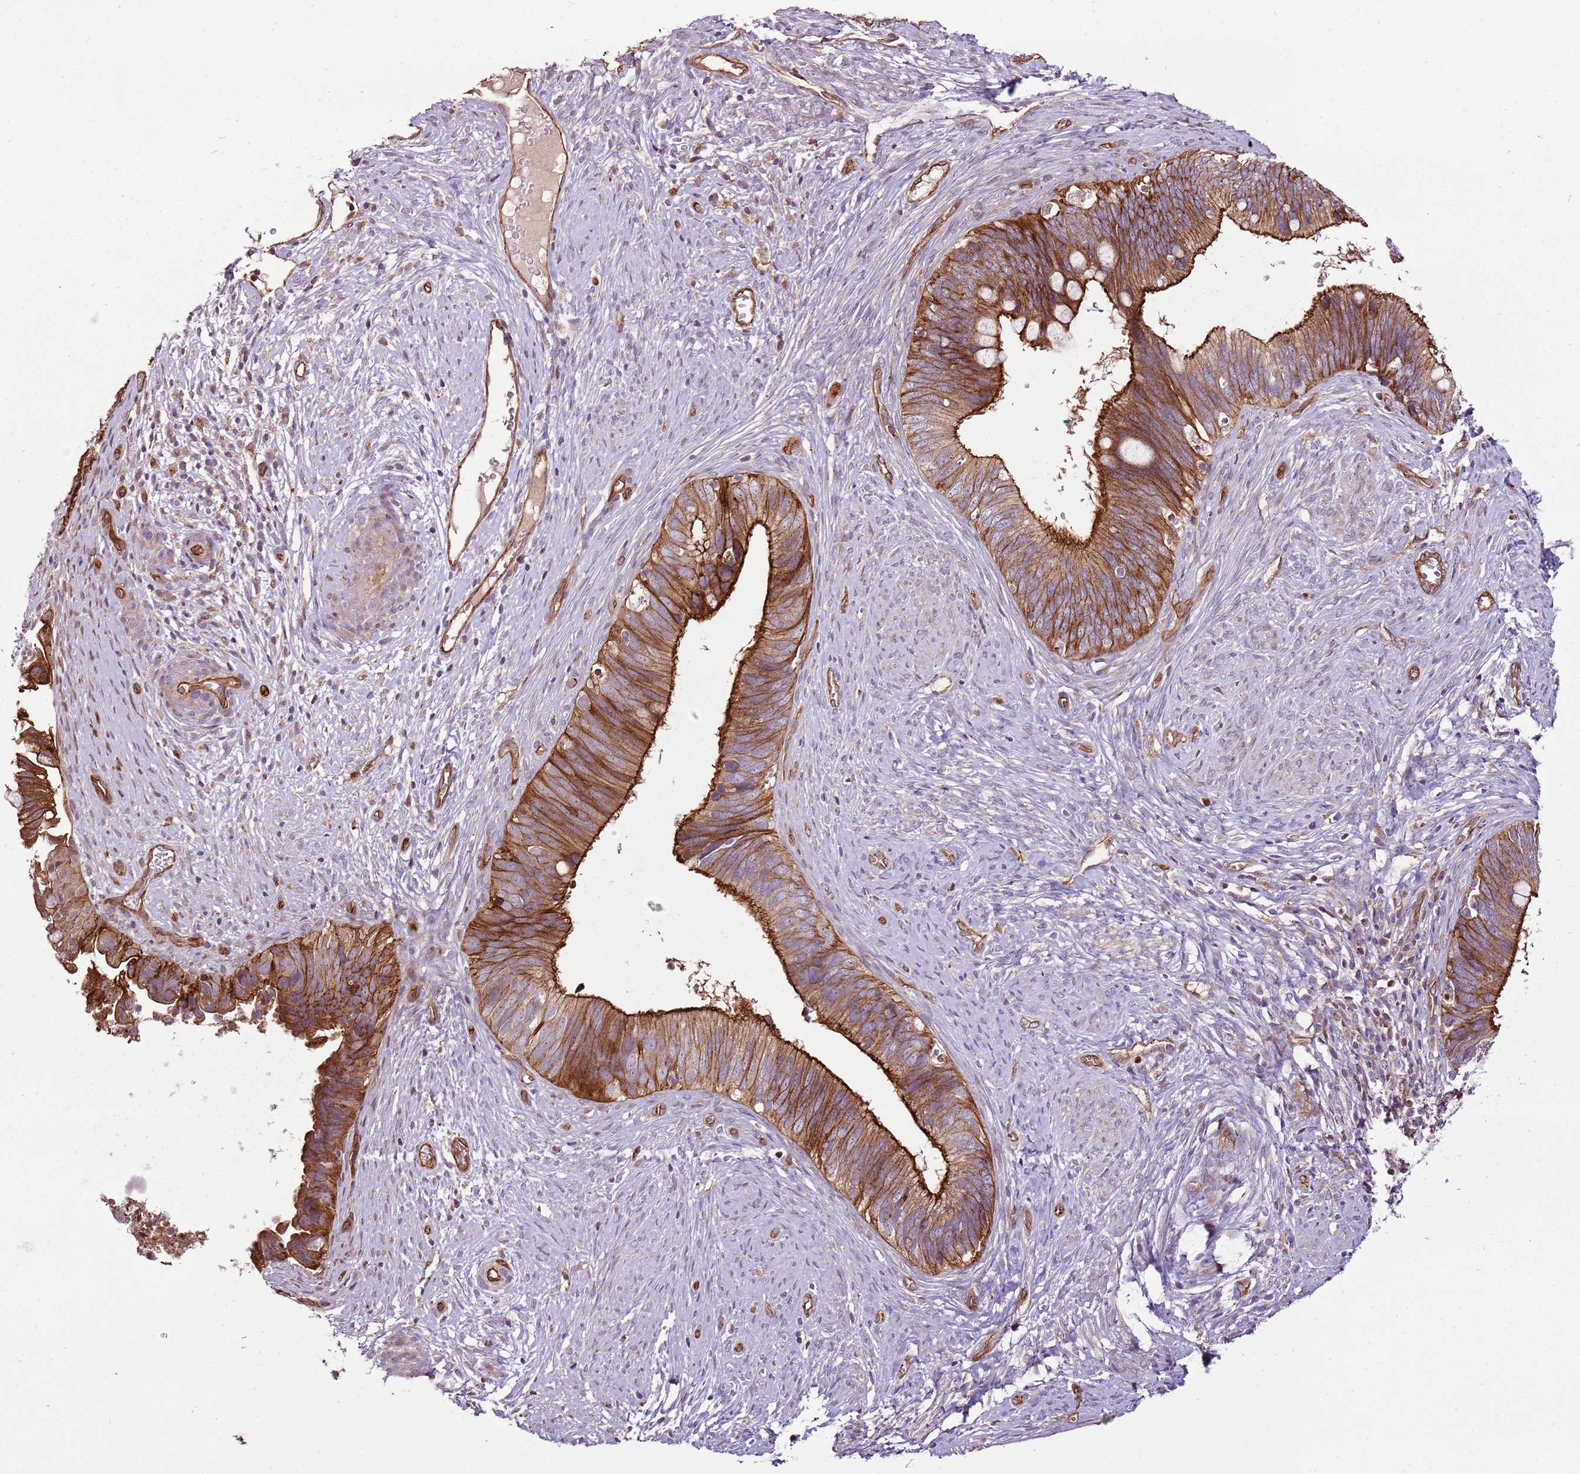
{"staining": {"intensity": "strong", "quantity": ">75%", "location": "cytoplasmic/membranous"}, "tissue": "cervical cancer", "cell_type": "Tumor cells", "image_type": "cancer", "snomed": [{"axis": "morphology", "description": "Adenocarcinoma, NOS"}, {"axis": "topography", "description": "Cervix"}], "caption": "Adenocarcinoma (cervical) tissue shows strong cytoplasmic/membranous positivity in about >75% of tumor cells, visualized by immunohistochemistry.", "gene": "ZNF827", "patient": {"sex": "female", "age": 42}}